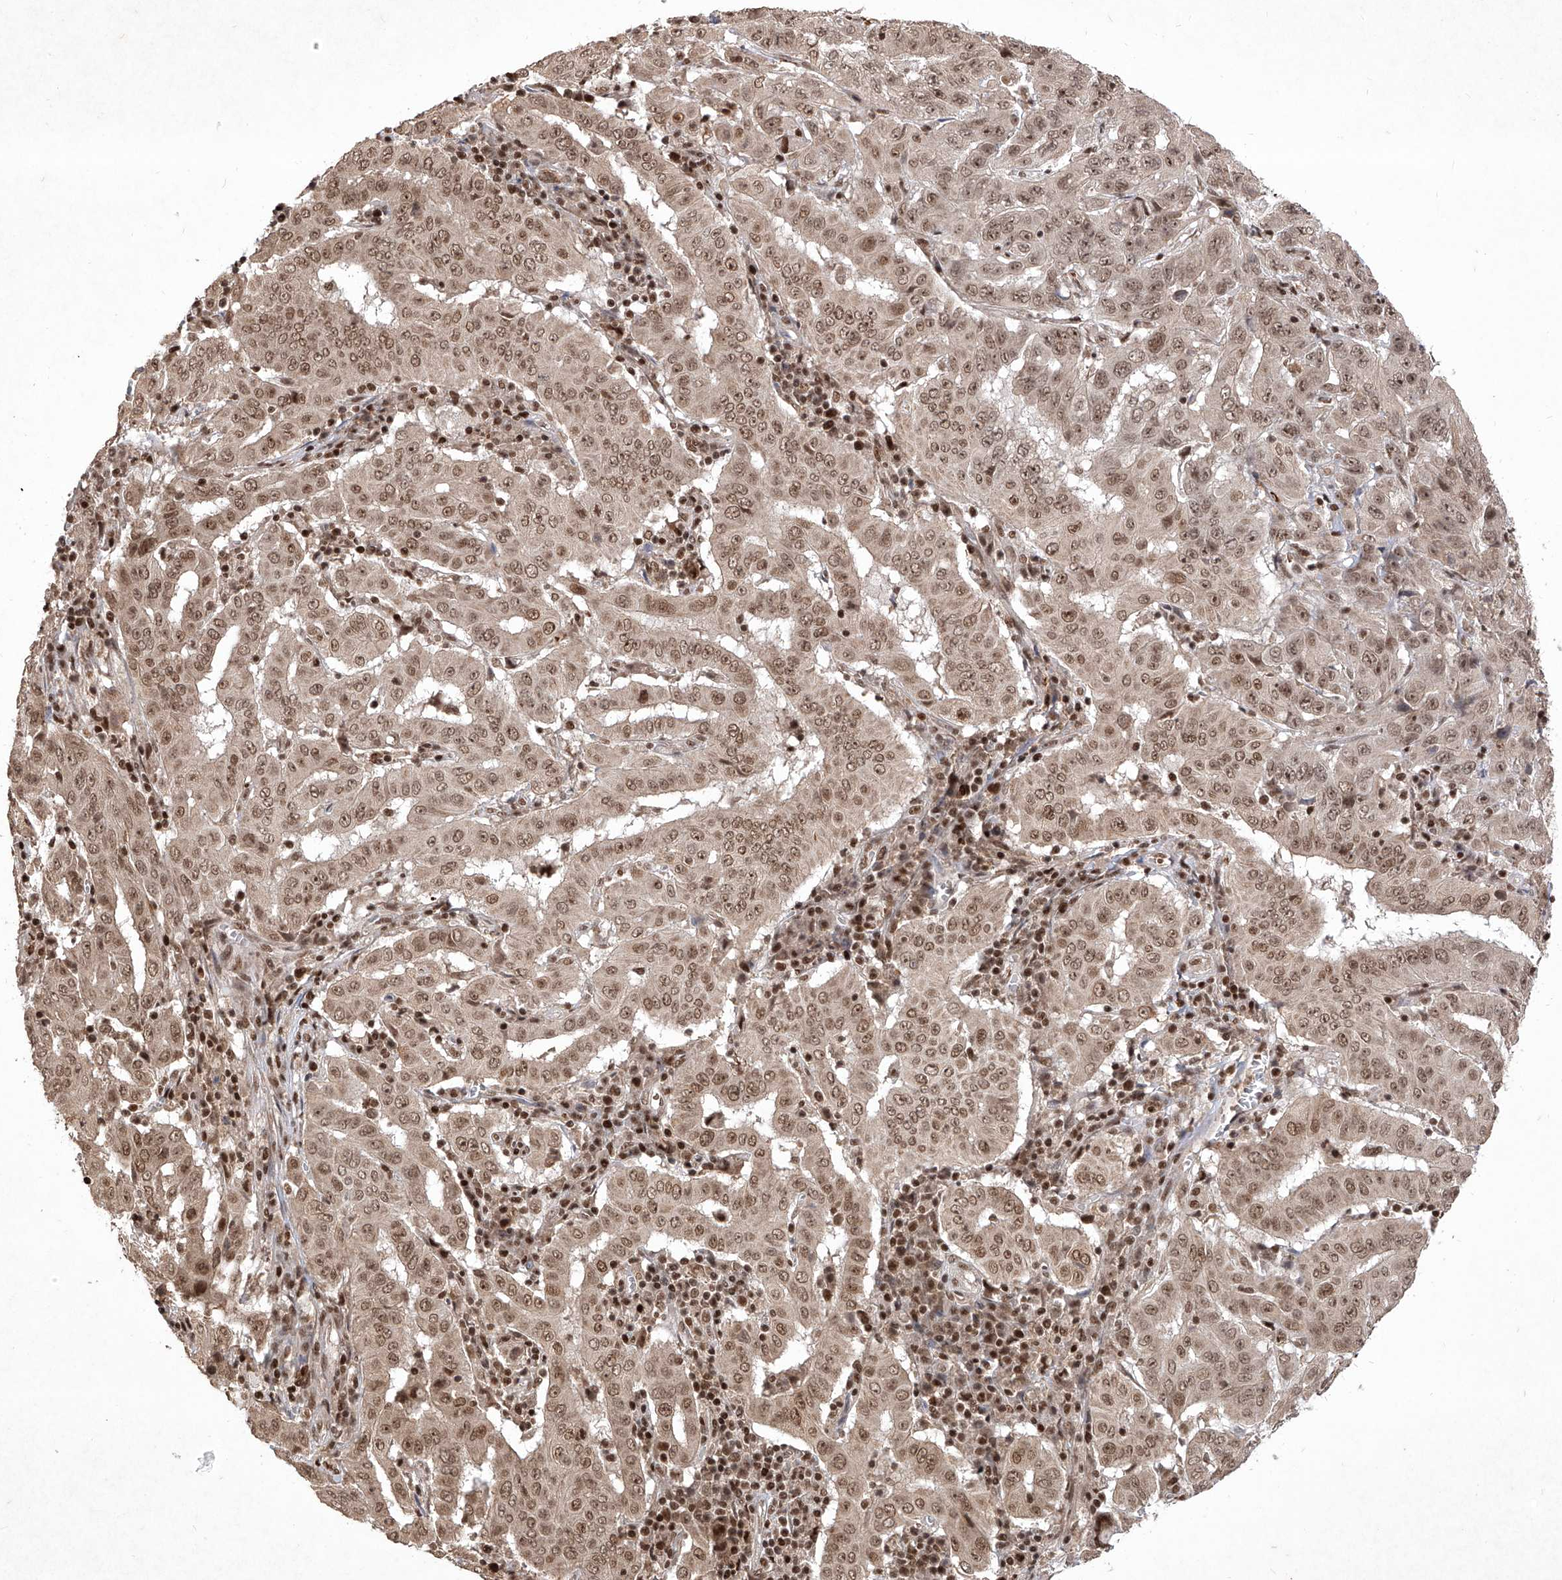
{"staining": {"intensity": "moderate", "quantity": ">75%", "location": "cytoplasmic/membranous,nuclear"}, "tissue": "pancreatic cancer", "cell_type": "Tumor cells", "image_type": "cancer", "snomed": [{"axis": "morphology", "description": "Adenocarcinoma, NOS"}, {"axis": "topography", "description": "Pancreas"}], "caption": "A histopathology image of pancreatic cancer (adenocarcinoma) stained for a protein displays moderate cytoplasmic/membranous and nuclear brown staining in tumor cells.", "gene": "IRF2", "patient": {"sex": "male", "age": 63}}